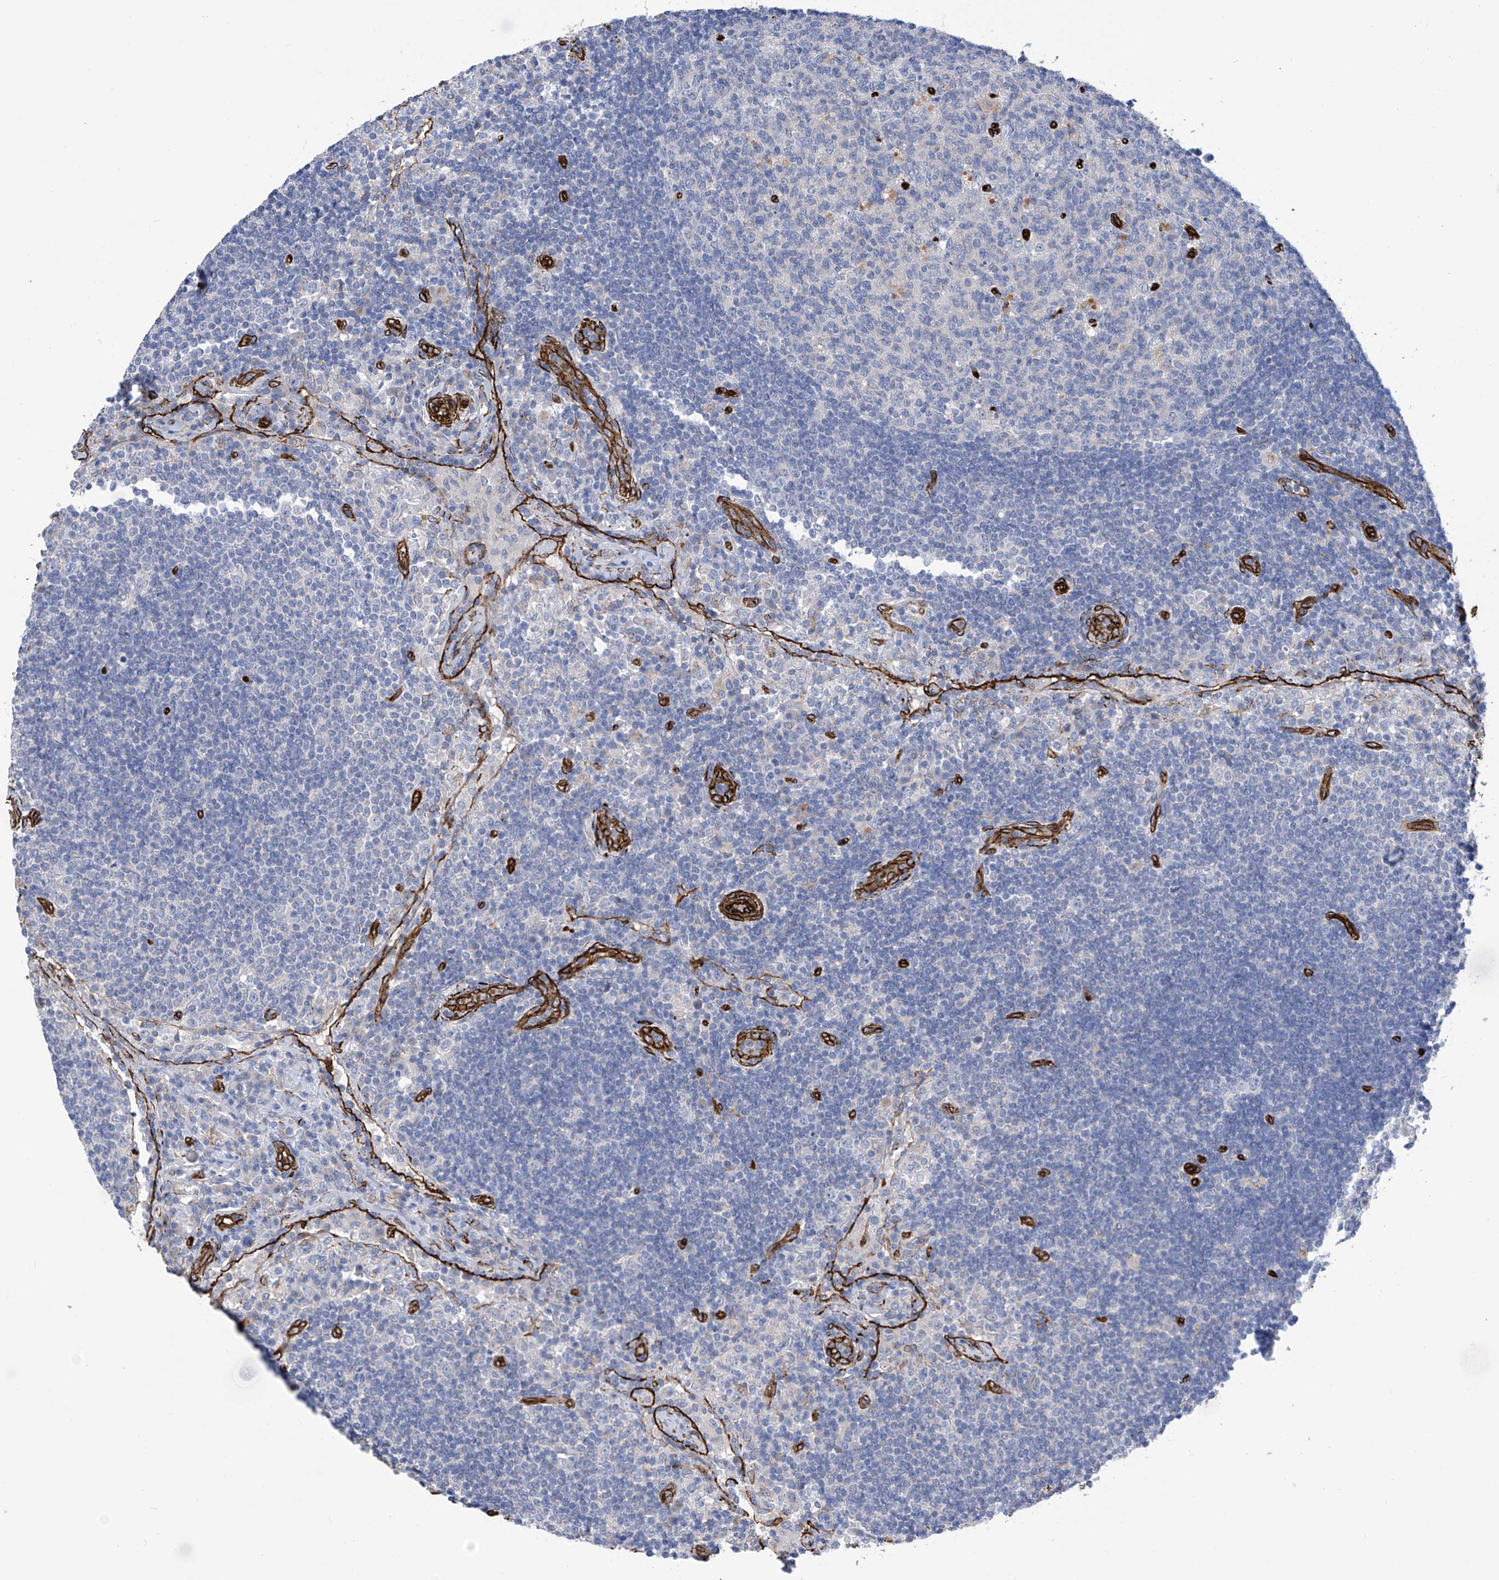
{"staining": {"intensity": "negative", "quantity": "none", "location": "none"}, "tissue": "lymph node", "cell_type": "Germinal center cells", "image_type": "normal", "snomed": [{"axis": "morphology", "description": "Normal tissue, NOS"}, {"axis": "topography", "description": "Lymph node"}], "caption": "This is a photomicrograph of IHC staining of benign lymph node, which shows no expression in germinal center cells.", "gene": "UBTD1", "patient": {"sex": "female", "age": 53}}